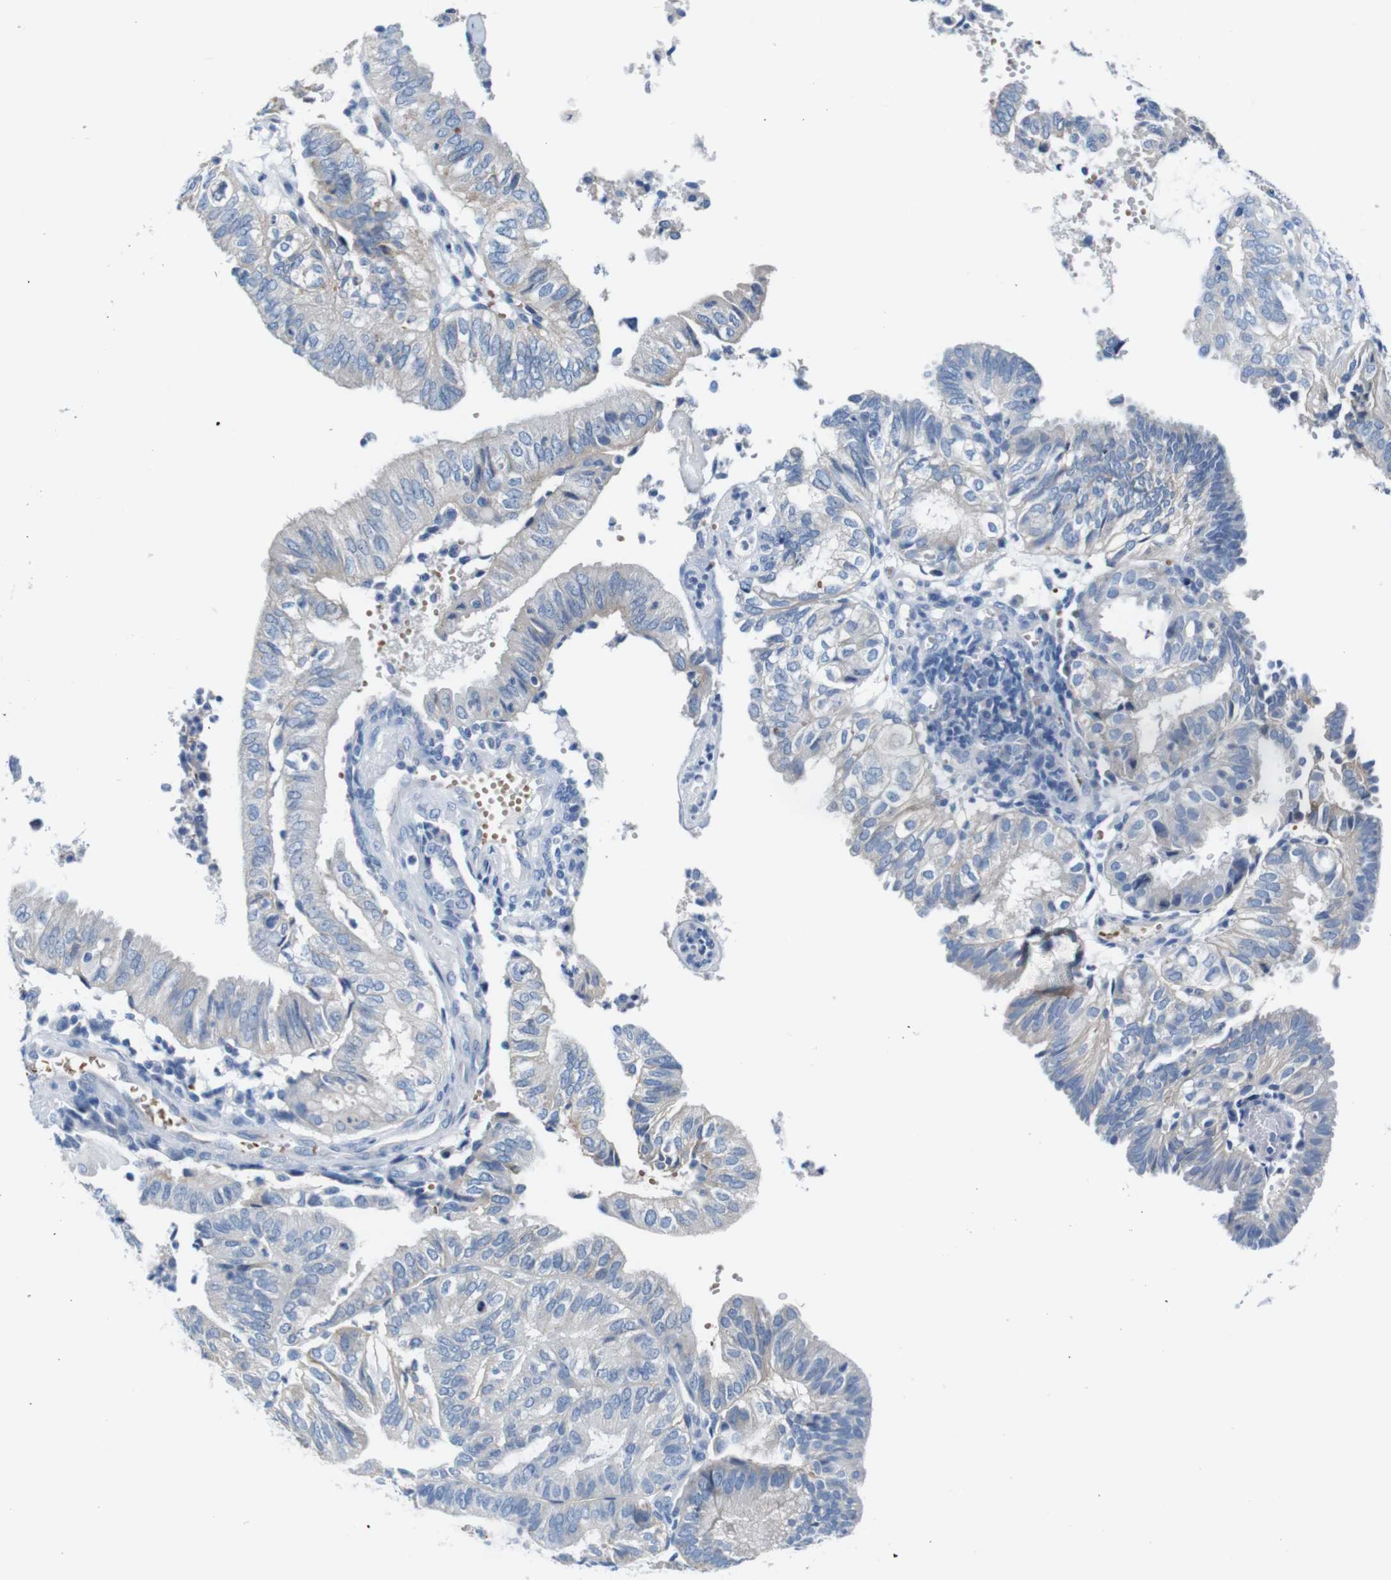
{"staining": {"intensity": "negative", "quantity": "none", "location": "none"}, "tissue": "endometrial cancer", "cell_type": "Tumor cells", "image_type": "cancer", "snomed": [{"axis": "morphology", "description": "Adenocarcinoma, NOS"}, {"axis": "topography", "description": "Uterus"}], "caption": "DAB immunohistochemical staining of human endometrial cancer (adenocarcinoma) exhibits no significant staining in tumor cells.", "gene": "IGSF8", "patient": {"sex": "female", "age": 60}}